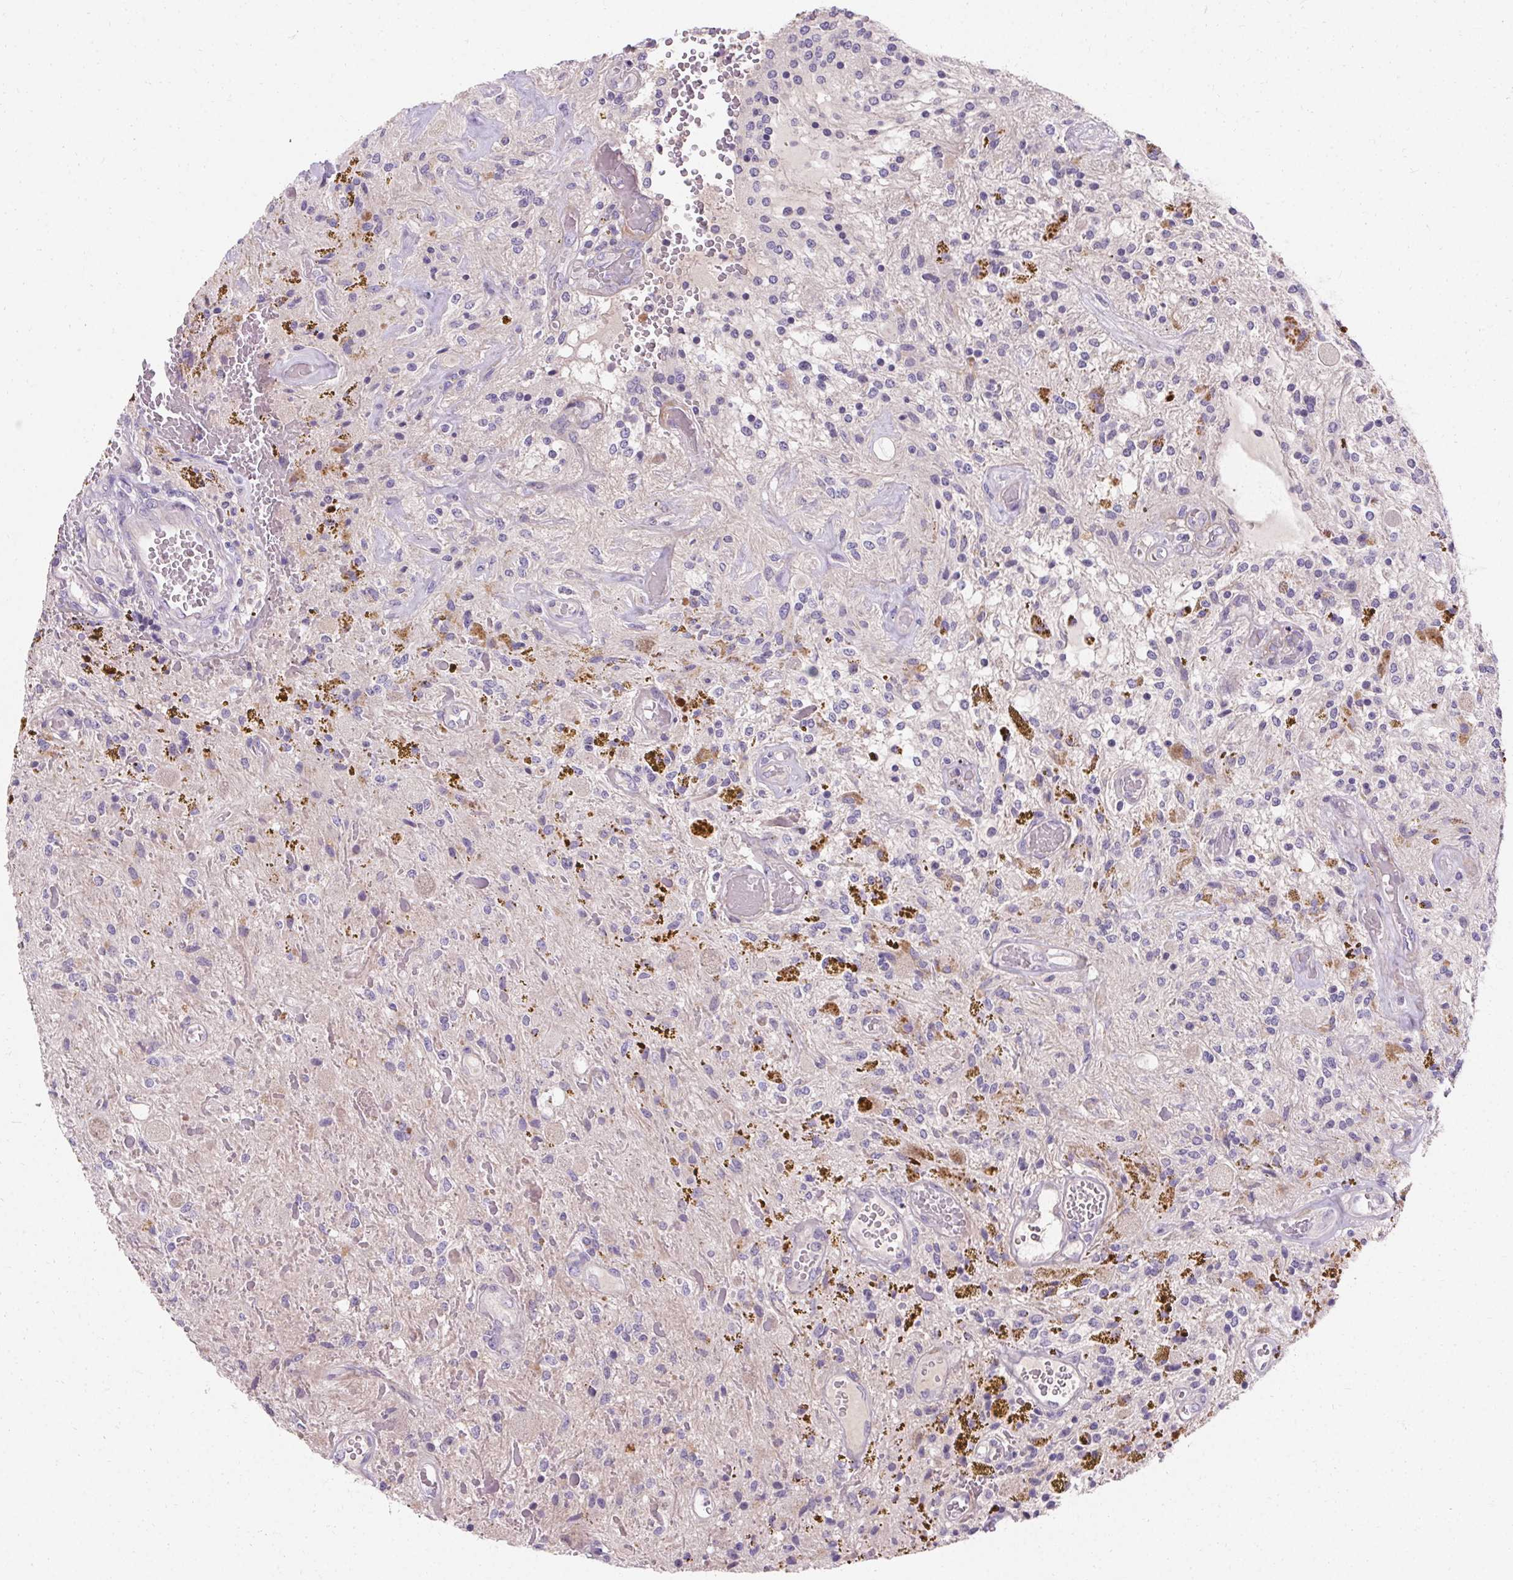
{"staining": {"intensity": "negative", "quantity": "none", "location": "none"}, "tissue": "glioma", "cell_type": "Tumor cells", "image_type": "cancer", "snomed": [{"axis": "morphology", "description": "Glioma, malignant, Low grade"}, {"axis": "topography", "description": "Cerebellum"}], "caption": "Glioma was stained to show a protein in brown. There is no significant expression in tumor cells.", "gene": "TRIP13", "patient": {"sex": "female", "age": 14}}